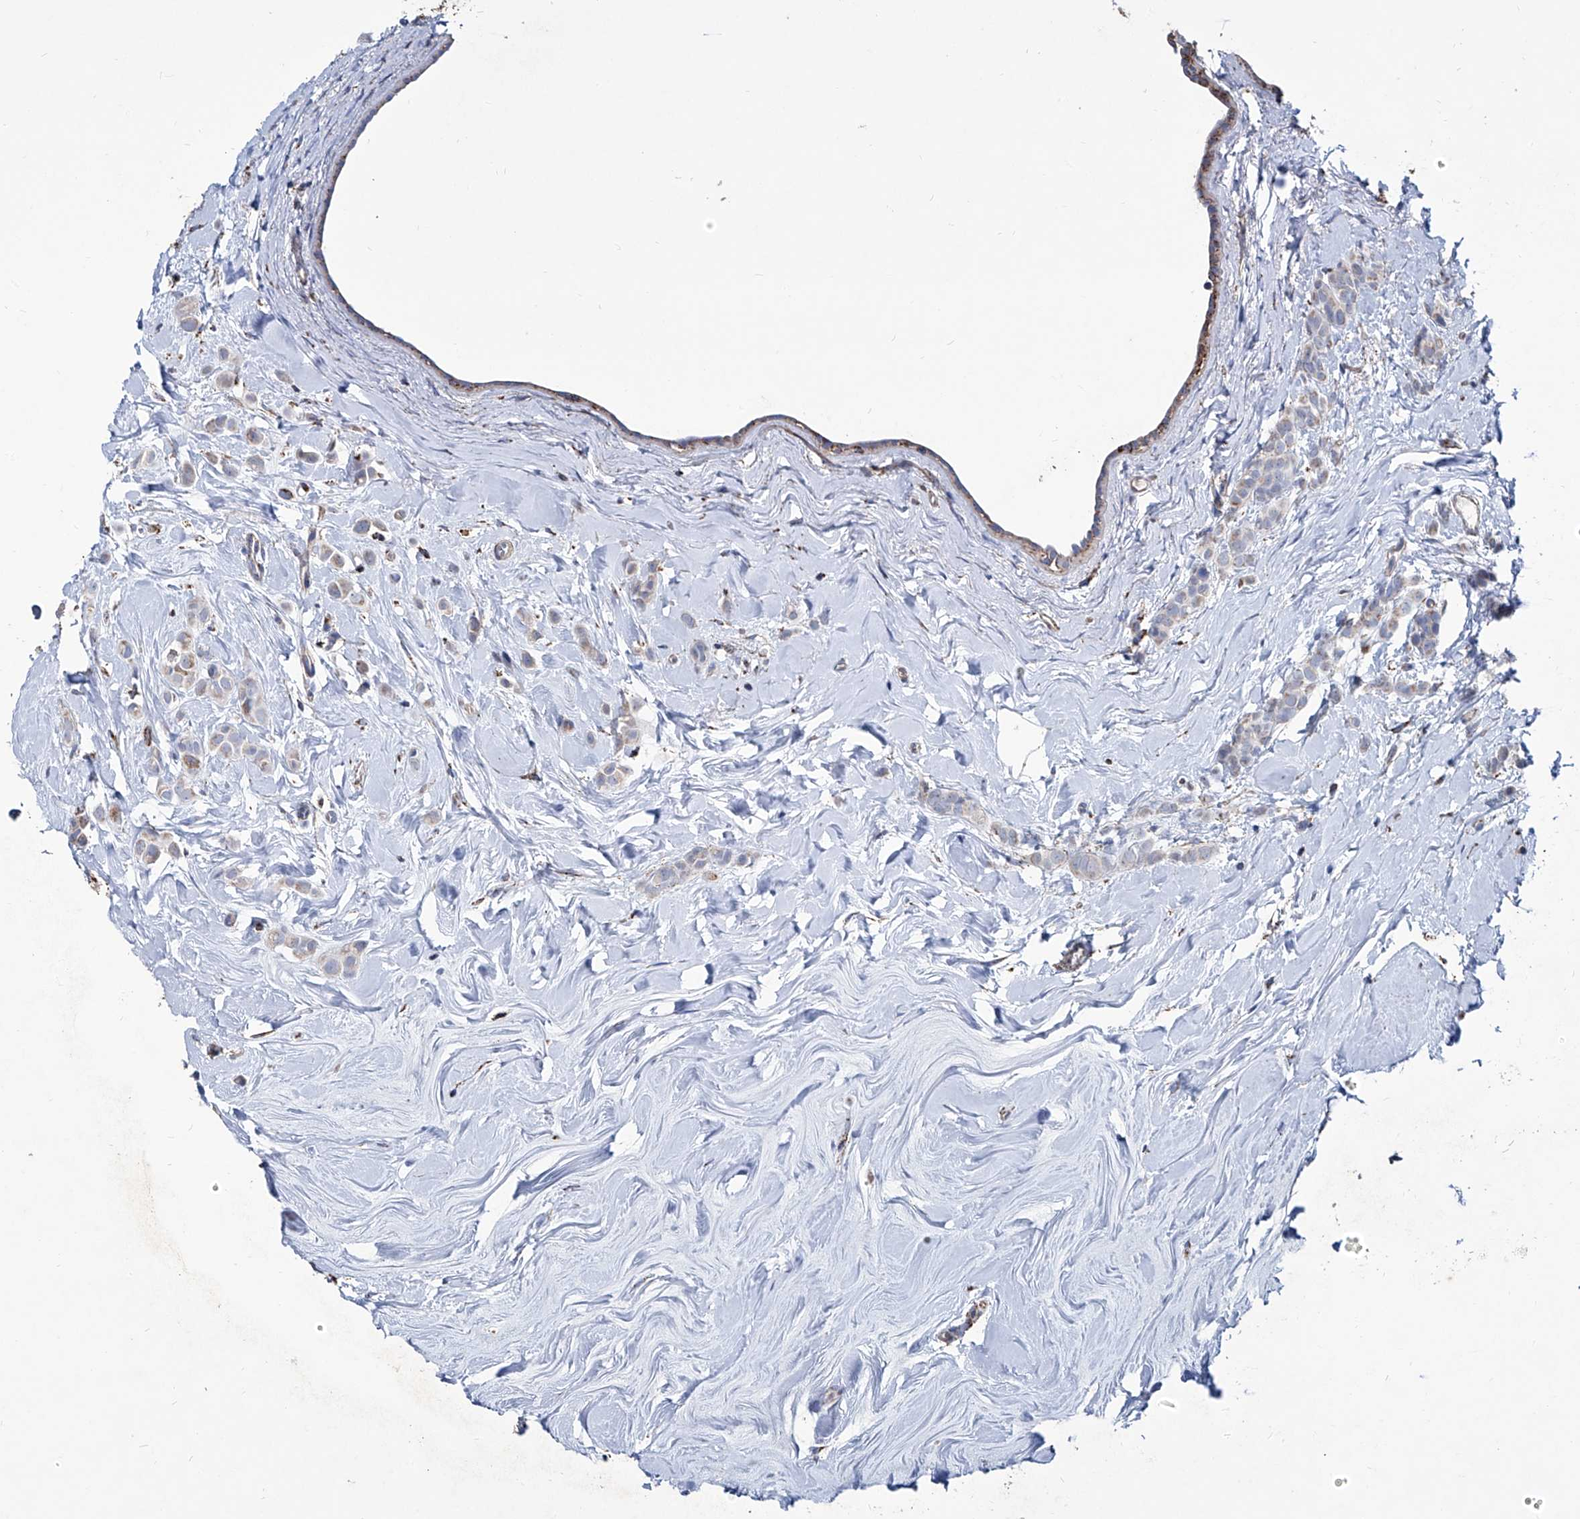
{"staining": {"intensity": "weak", "quantity": "<25%", "location": "cytoplasmic/membranous"}, "tissue": "breast cancer", "cell_type": "Tumor cells", "image_type": "cancer", "snomed": [{"axis": "morphology", "description": "Lobular carcinoma"}, {"axis": "topography", "description": "Breast"}], "caption": "IHC photomicrograph of neoplastic tissue: human breast lobular carcinoma stained with DAB (3,3'-diaminobenzidine) demonstrates no significant protein positivity in tumor cells.", "gene": "NHS", "patient": {"sex": "female", "age": 47}}